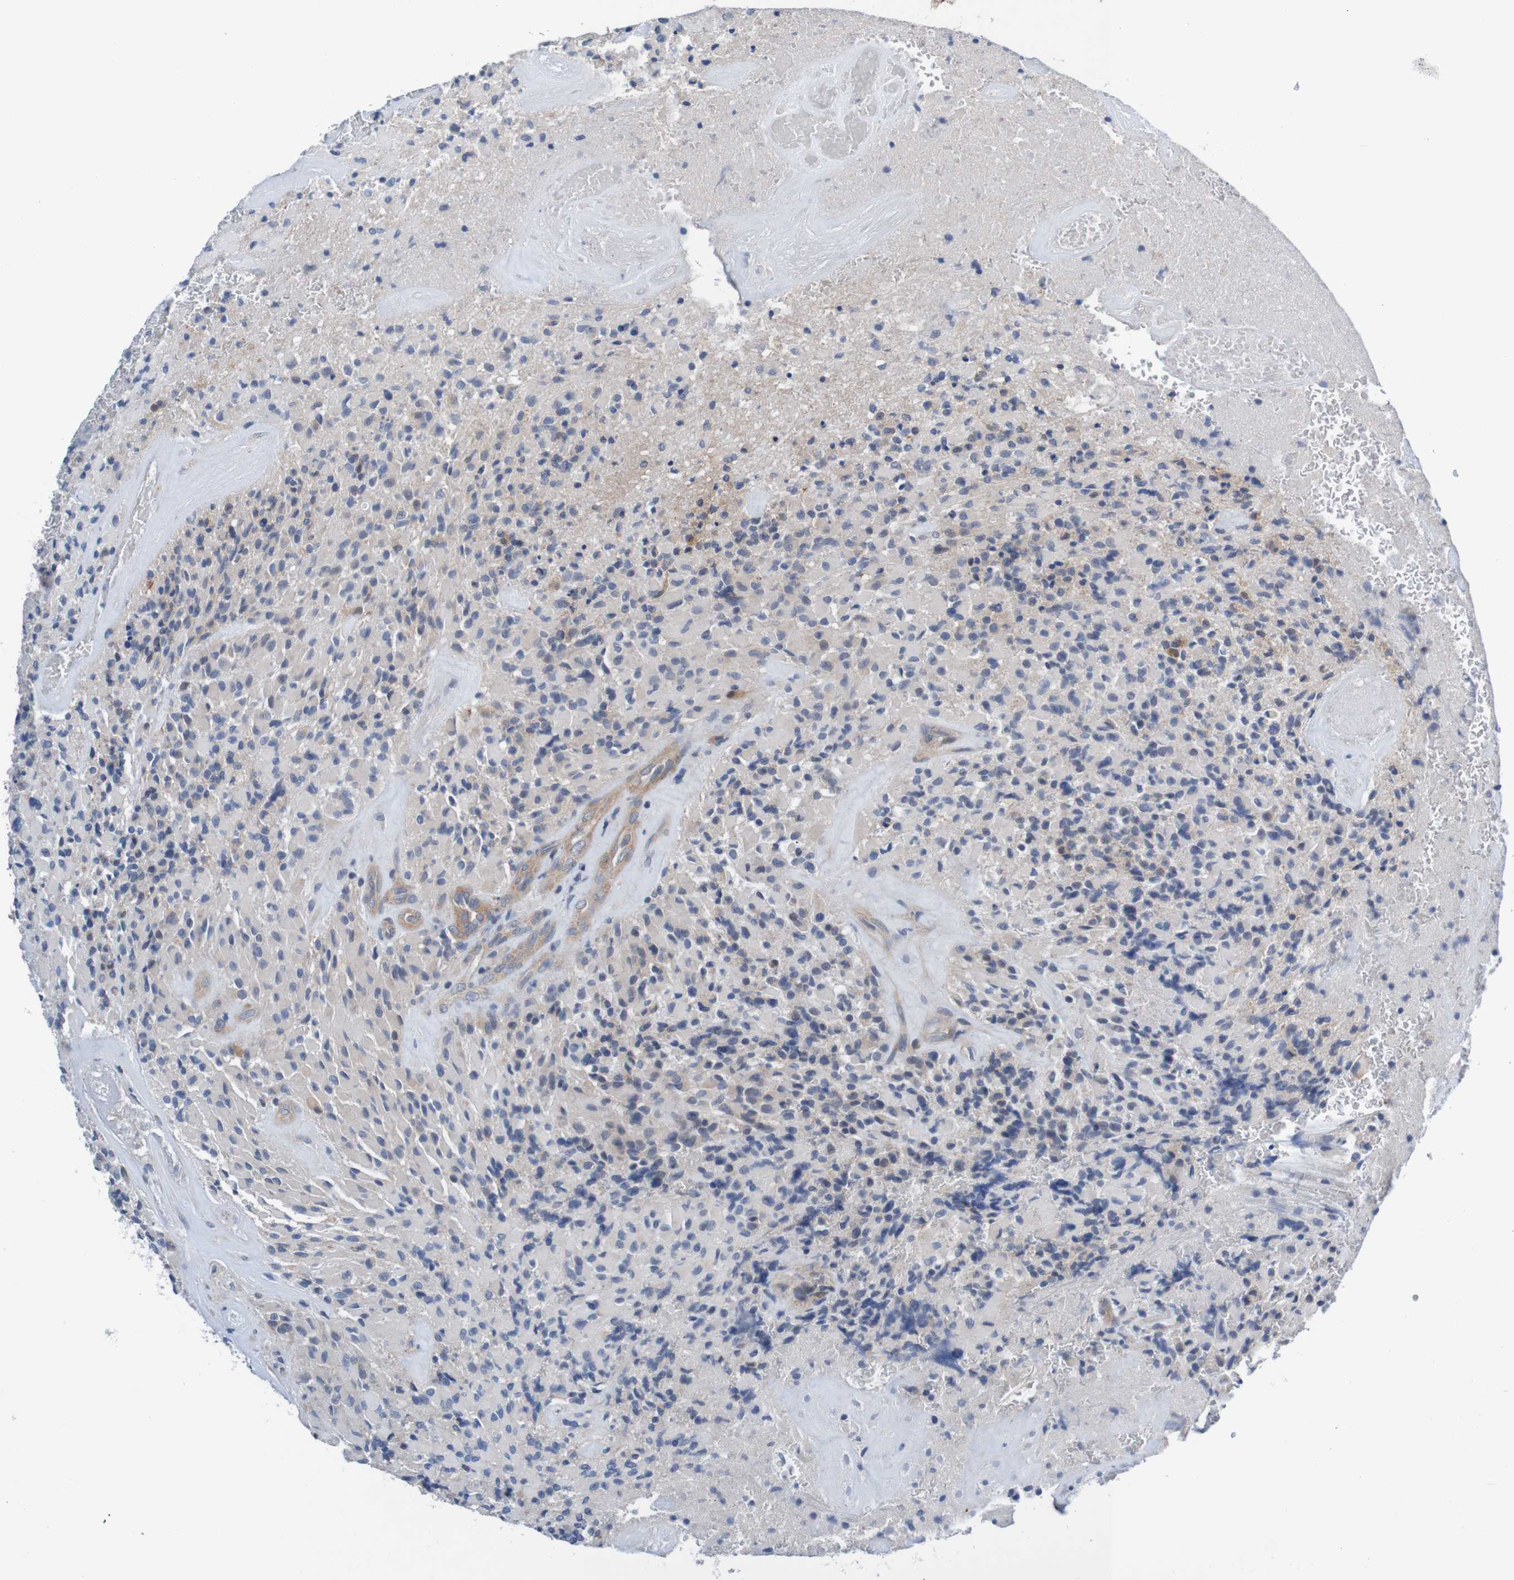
{"staining": {"intensity": "negative", "quantity": "none", "location": "none"}, "tissue": "glioma", "cell_type": "Tumor cells", "image_type": "cancer", "snomed": [{"axis": "morphology", "description": "Glioma, malignant, High grade"}, {"axis": "topography", "description": "Brain"}], "caption": "This histopathology image is of high-grade glioma (malignant) stained with IHC to label a protein in brown with the nuclei are counter-stained blue. There is no expression in tumor cells.", "gene": "CPED1", "patient": {"sex": "male", "age": 71}}